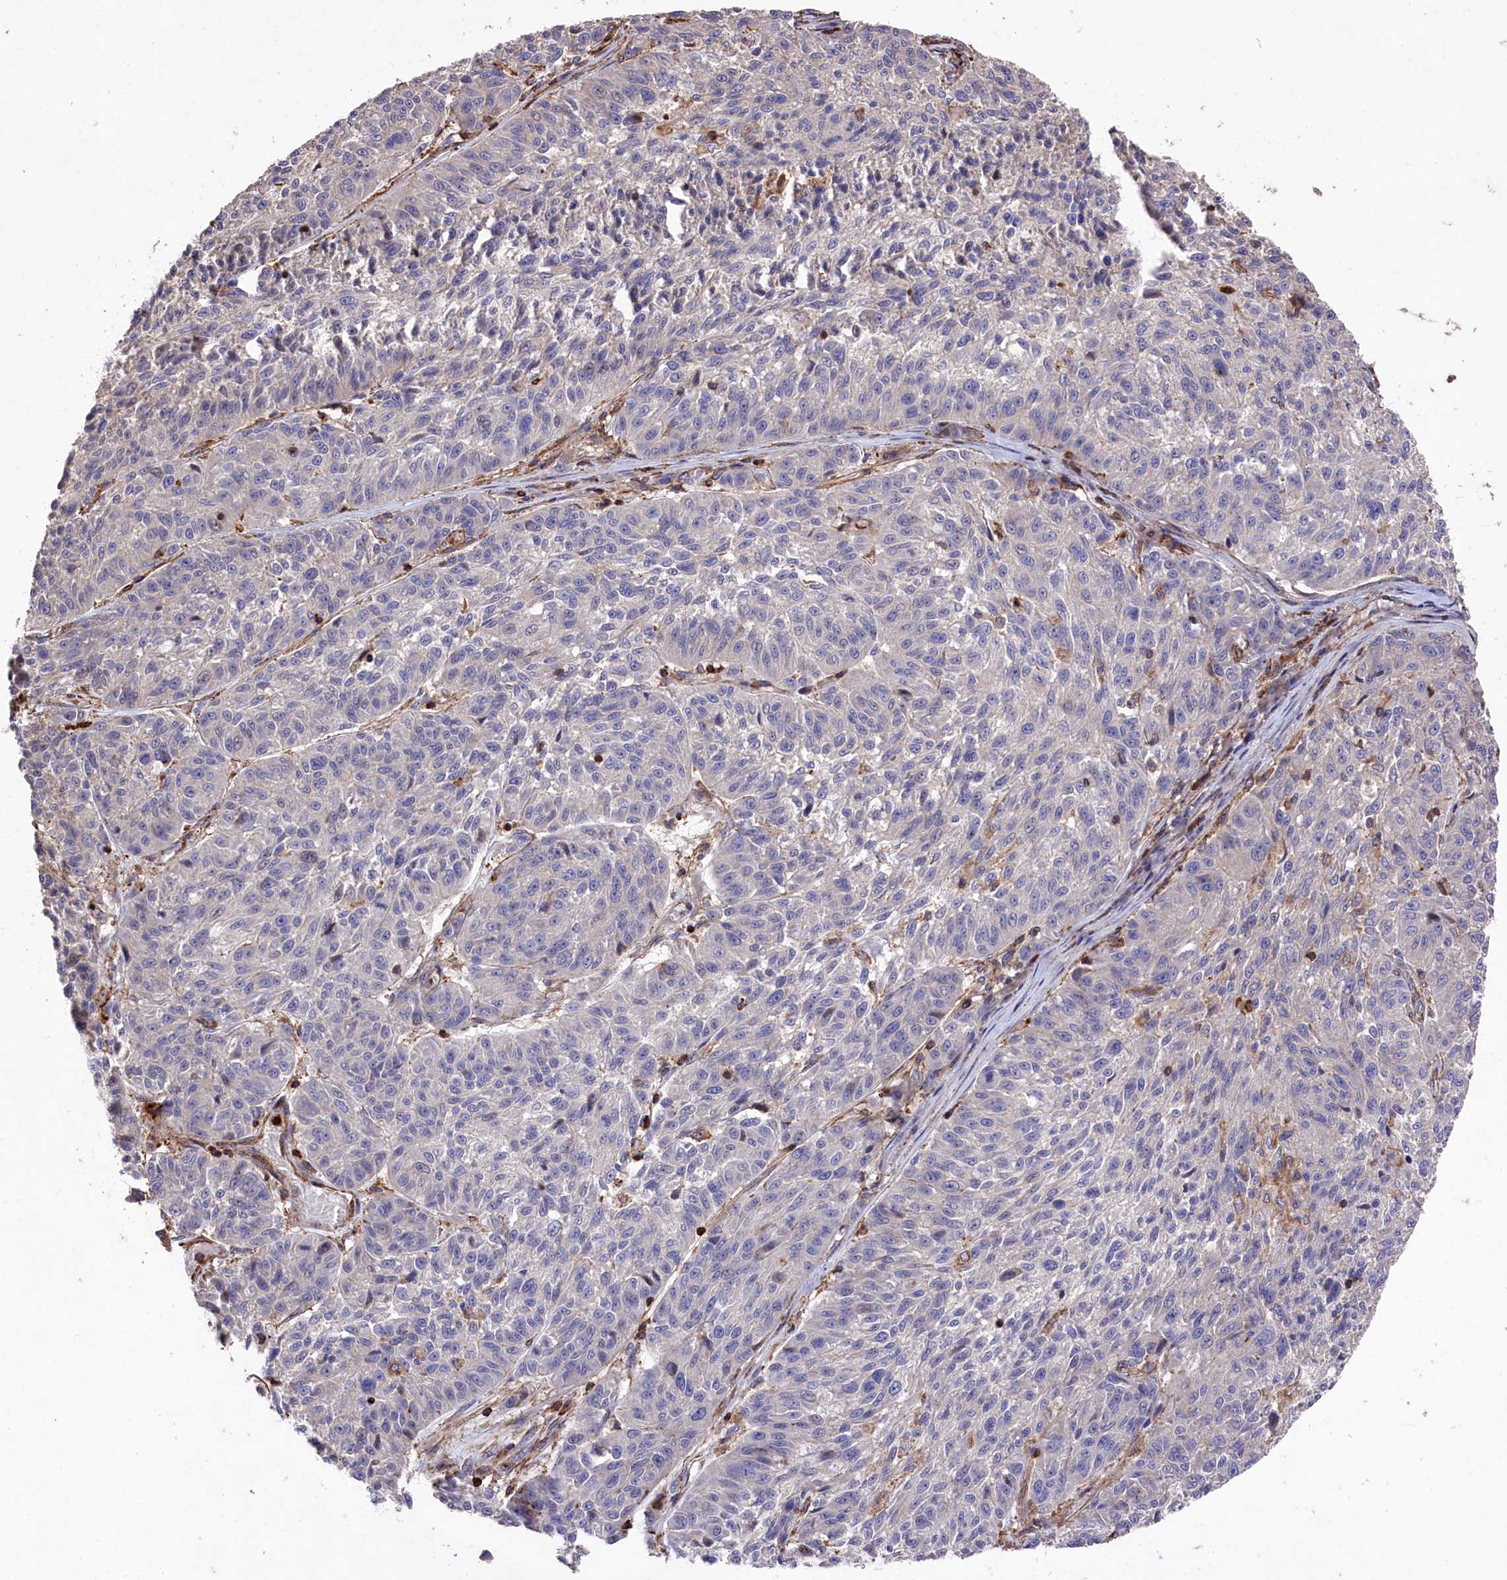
{"staining": {"intensity": "negative", "quantity": "none", "location": "none"}, "tissue": "melanoma", "cell_type": "Tumor cells", "image_type": "cancer", "snomed": [{"axis": "morphology", "description": "Malignant melanoma, NOS"}, {"axis": "topography", "description": "Skin"}], "caption": "DAB immunohistochemical staining of human malignant melanoma reveals no significant staining in tumor cells.", "gene": "RAPSN", "patient": {"sex": "male", "age": 53}}